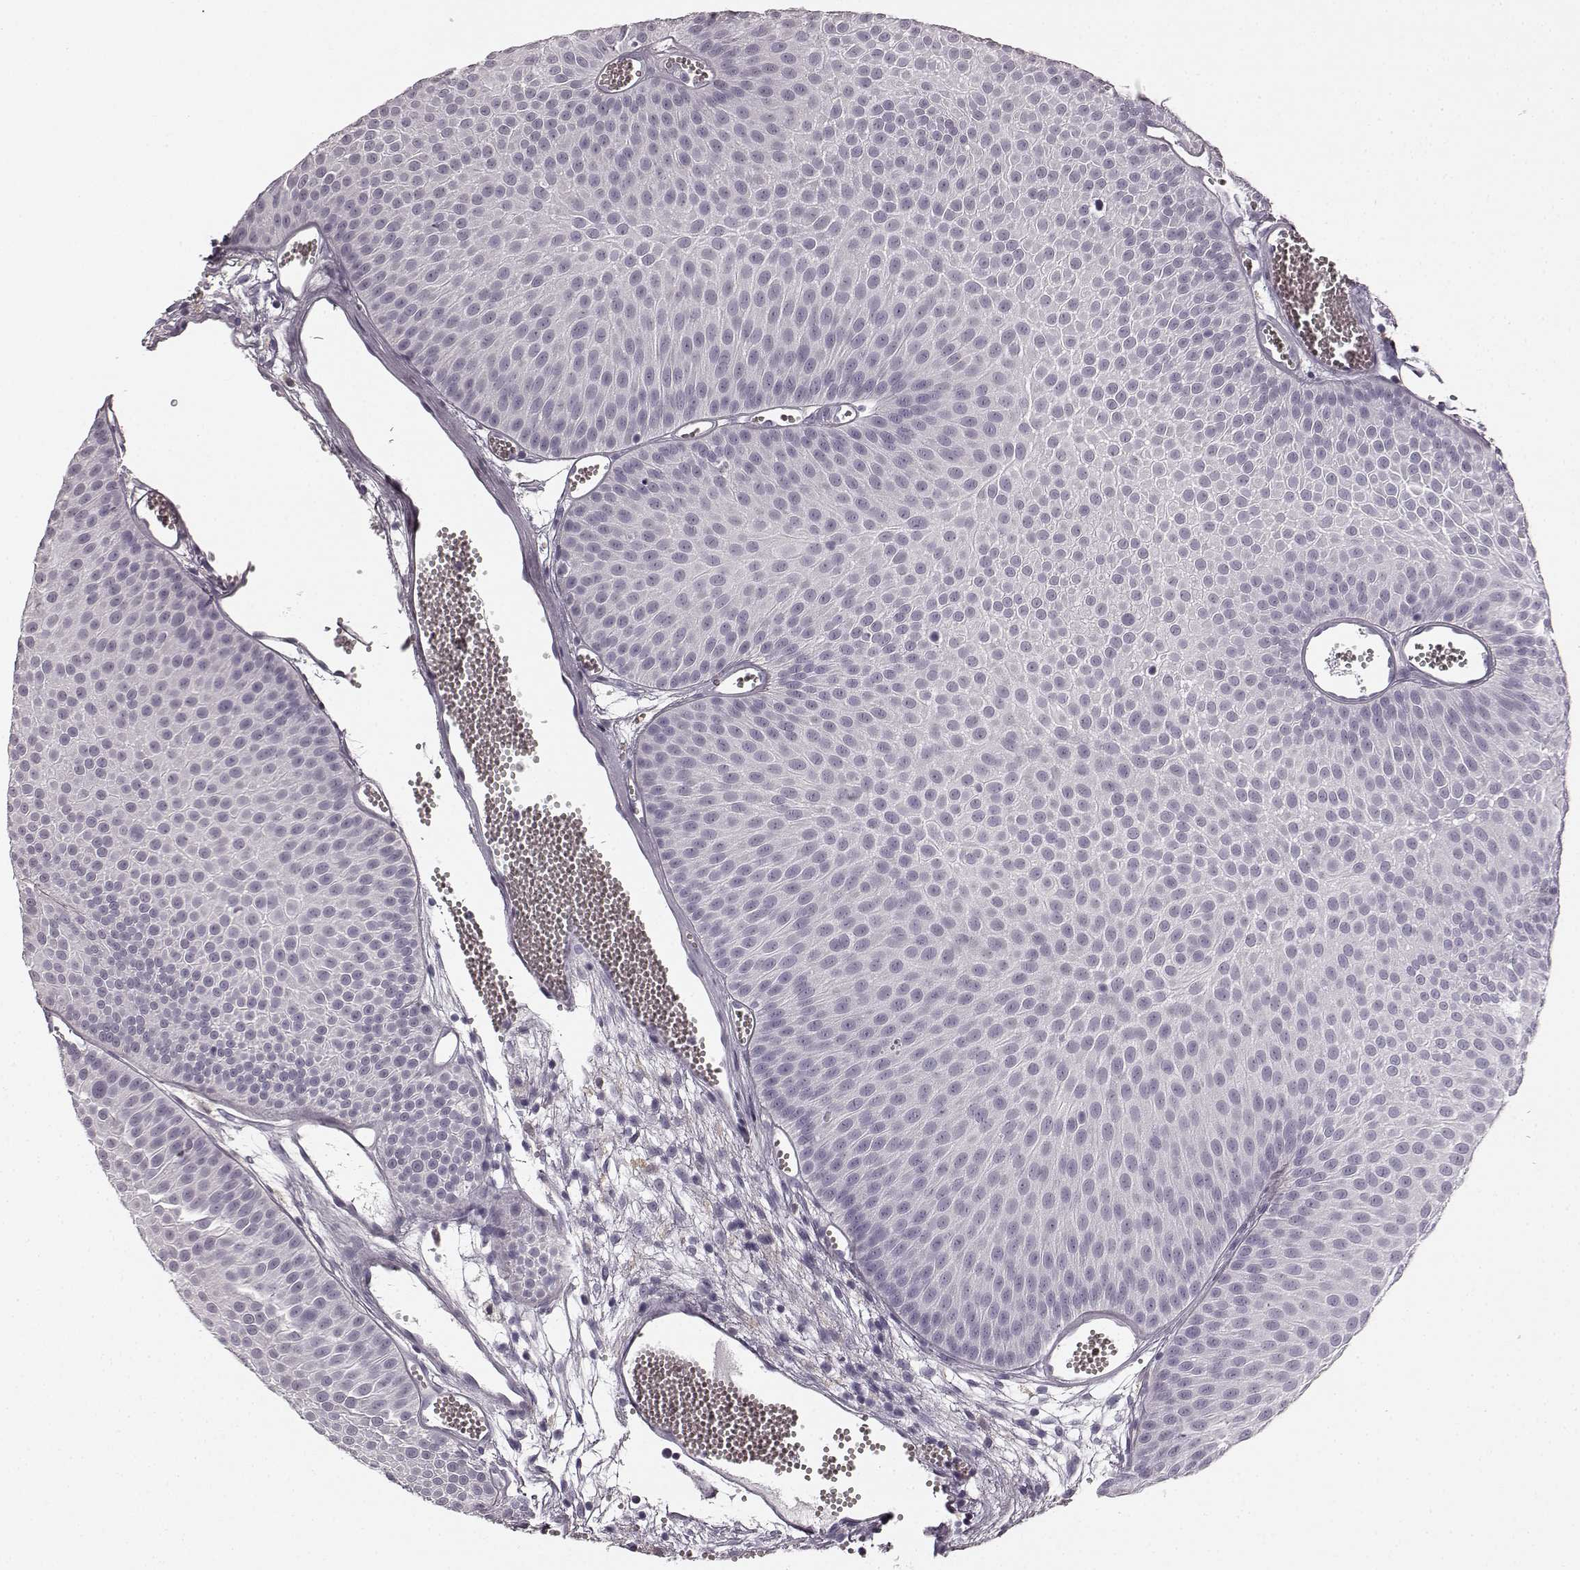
{"staining": {"intensity": "negative", "quantity": "none", "location": "none"}, "tissue": "urothelial cancer", "cell_type": "Tumor cells", "image_type": "cancer", "snomed": [{"axis": "morphology", "description": "Urothelial carcinoma, Low grade"}, {"axis": "topography", "description": "Urinary bladder"}], "caption": "Immunohistochemical staining of low-grade urothelial carcinoma reveals no significant positivity in tumor cells.", "gene": "TMPRSS15", "patient": {"sex": "male", "age": 52}}